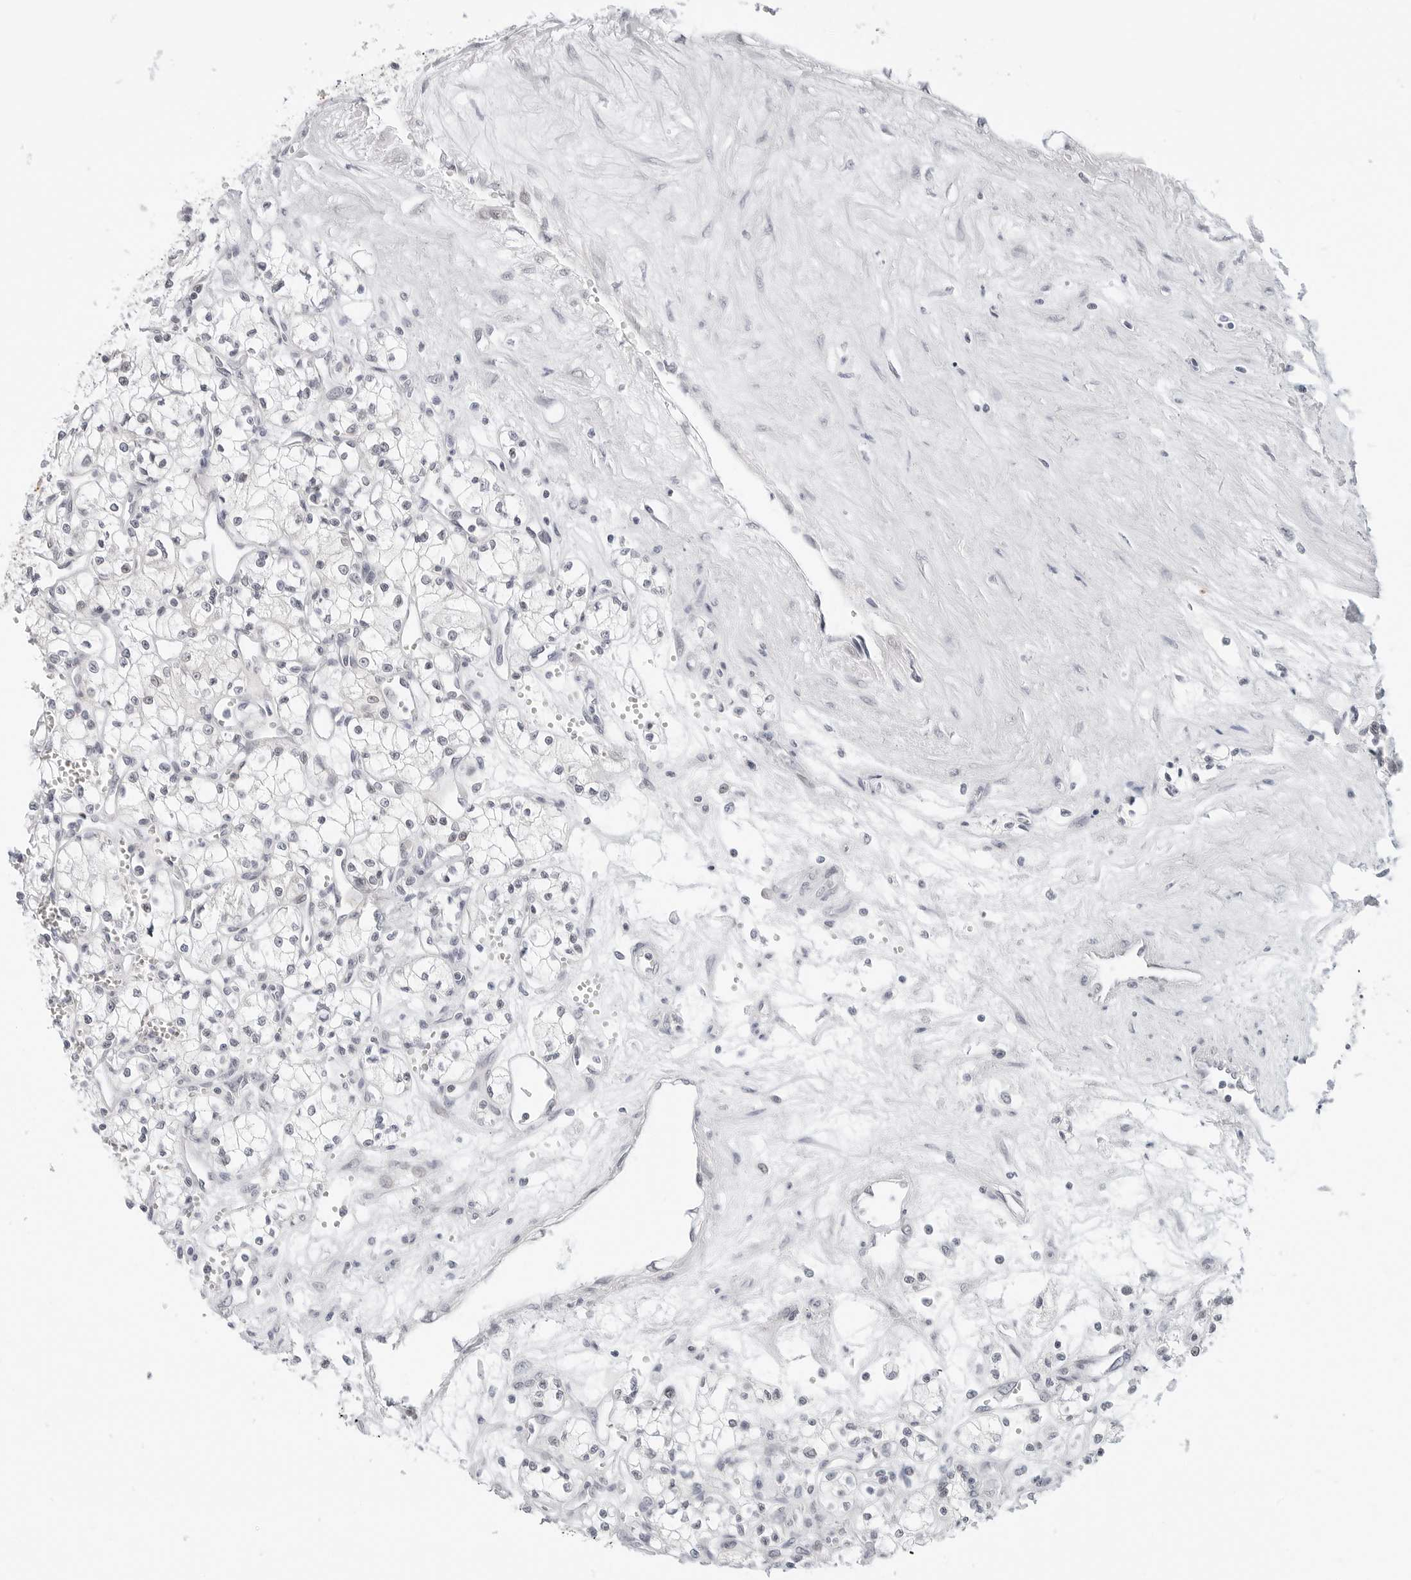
{"staining": {"intensity": "negative", "quantity": "none", "location": "none"}, "tissue": "renal cancer", "cell_type": "Tumor cells", "image_type": "cancer", "snomed": [{"axis": "morphology", "description": "Adenocarcinoma, NOS"}, {"axis": "topography", "description": "Kidney"}], "caption": "A histopathology image of renal adenocarcinoma stained for a protein reveals no brown staining in tumor cells.", "gene": "TSEN2", "patient": {"sex": "male", "age": 59}}